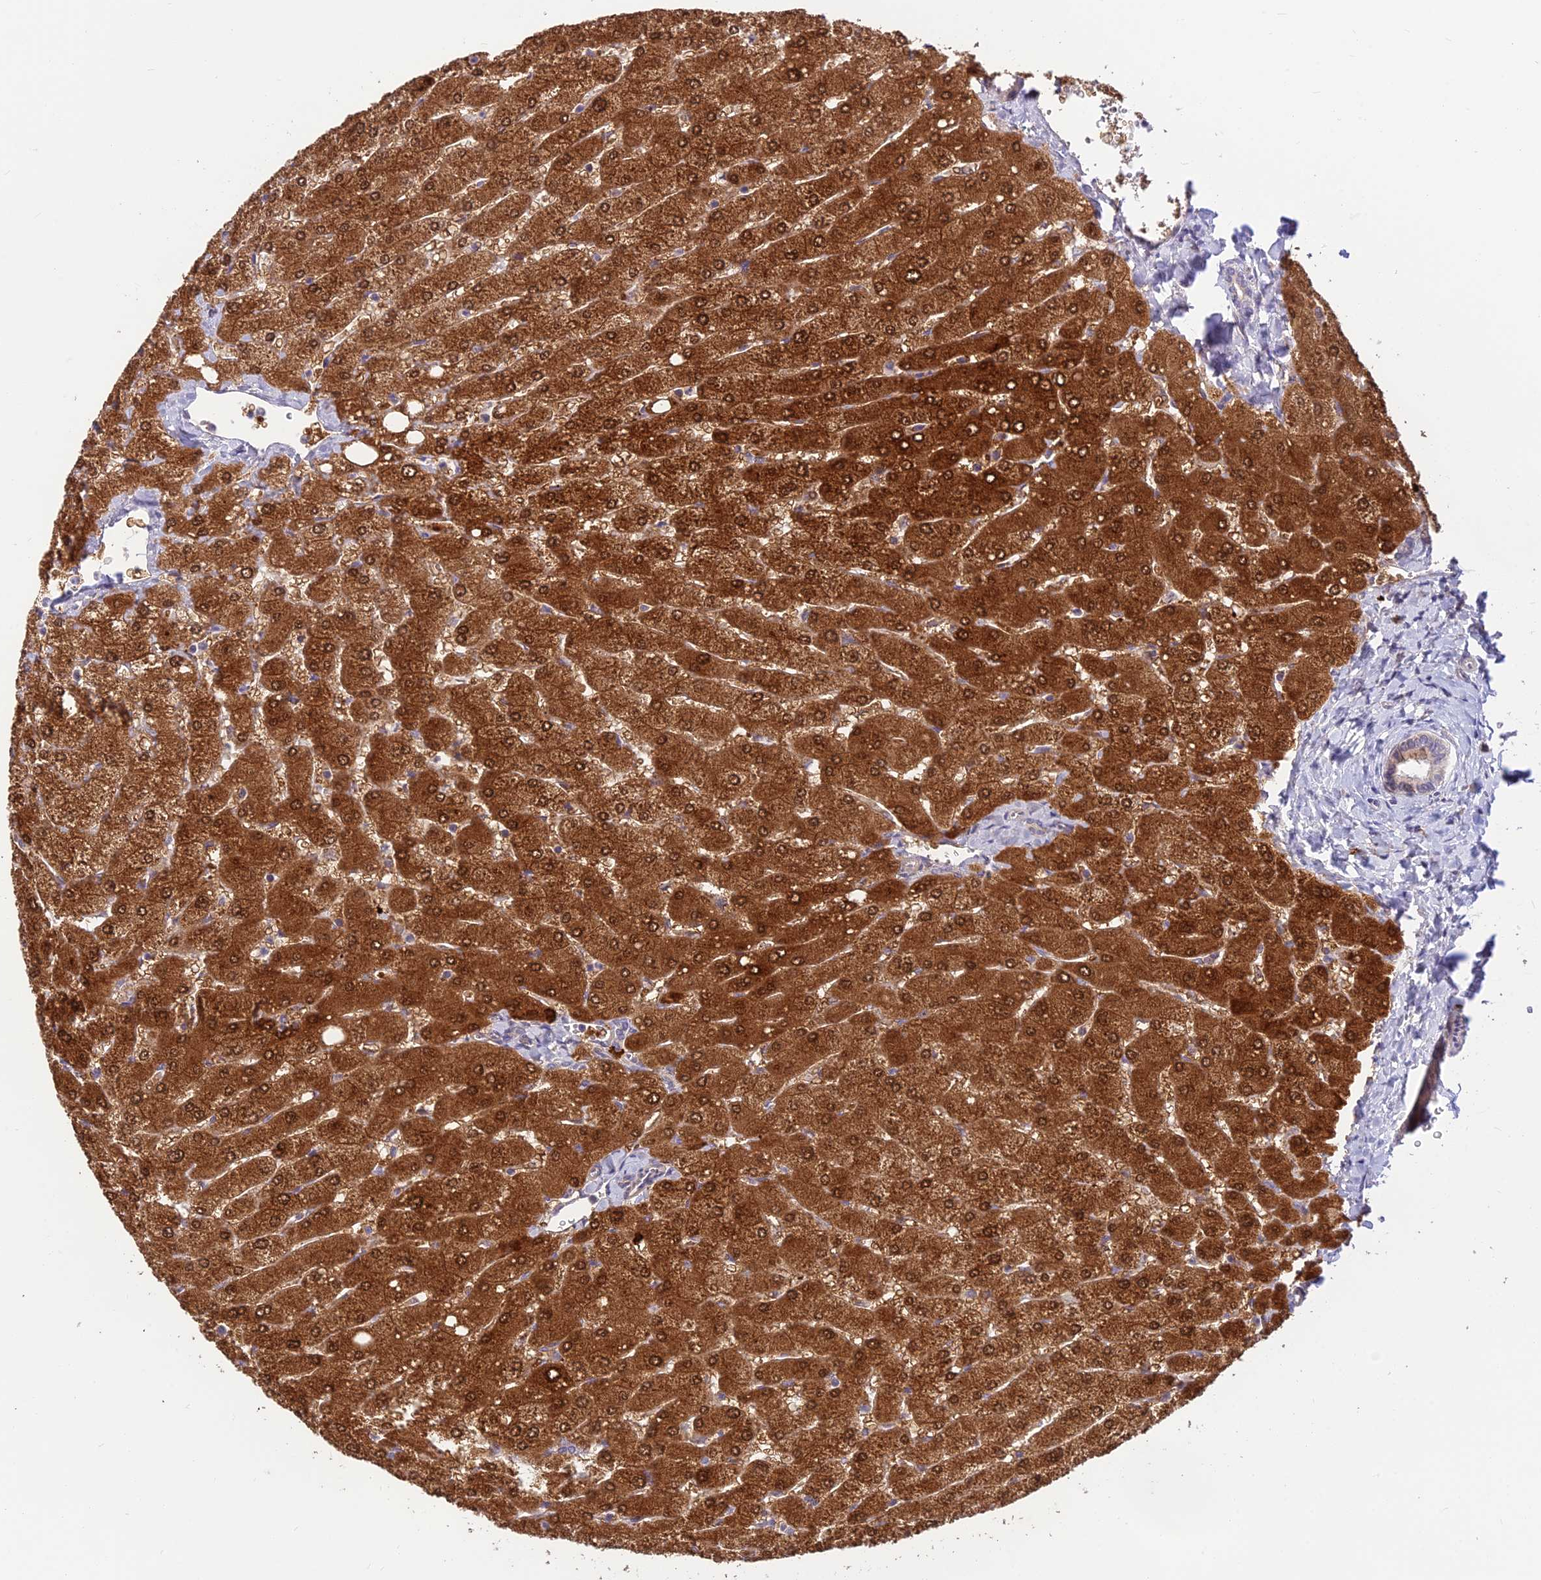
{"staining": {"intensity": "weak", "quantity": "<25%", "location": "cytoplasmic/membranous"}, "tissue": "liver", "cell_type": "Cholangiocytes", "image_type": "normal", "snomed": [{"axis": "morphology", "description": "Normal tissue, NOS"}, {"axis": "topography", "description": "Liver"}], "caption": "Image shows no protein positivity in cholangiocytes of unremarkable liver.", "gene": "ASPDH", "patient": {"sex": "male", "age": 55}}